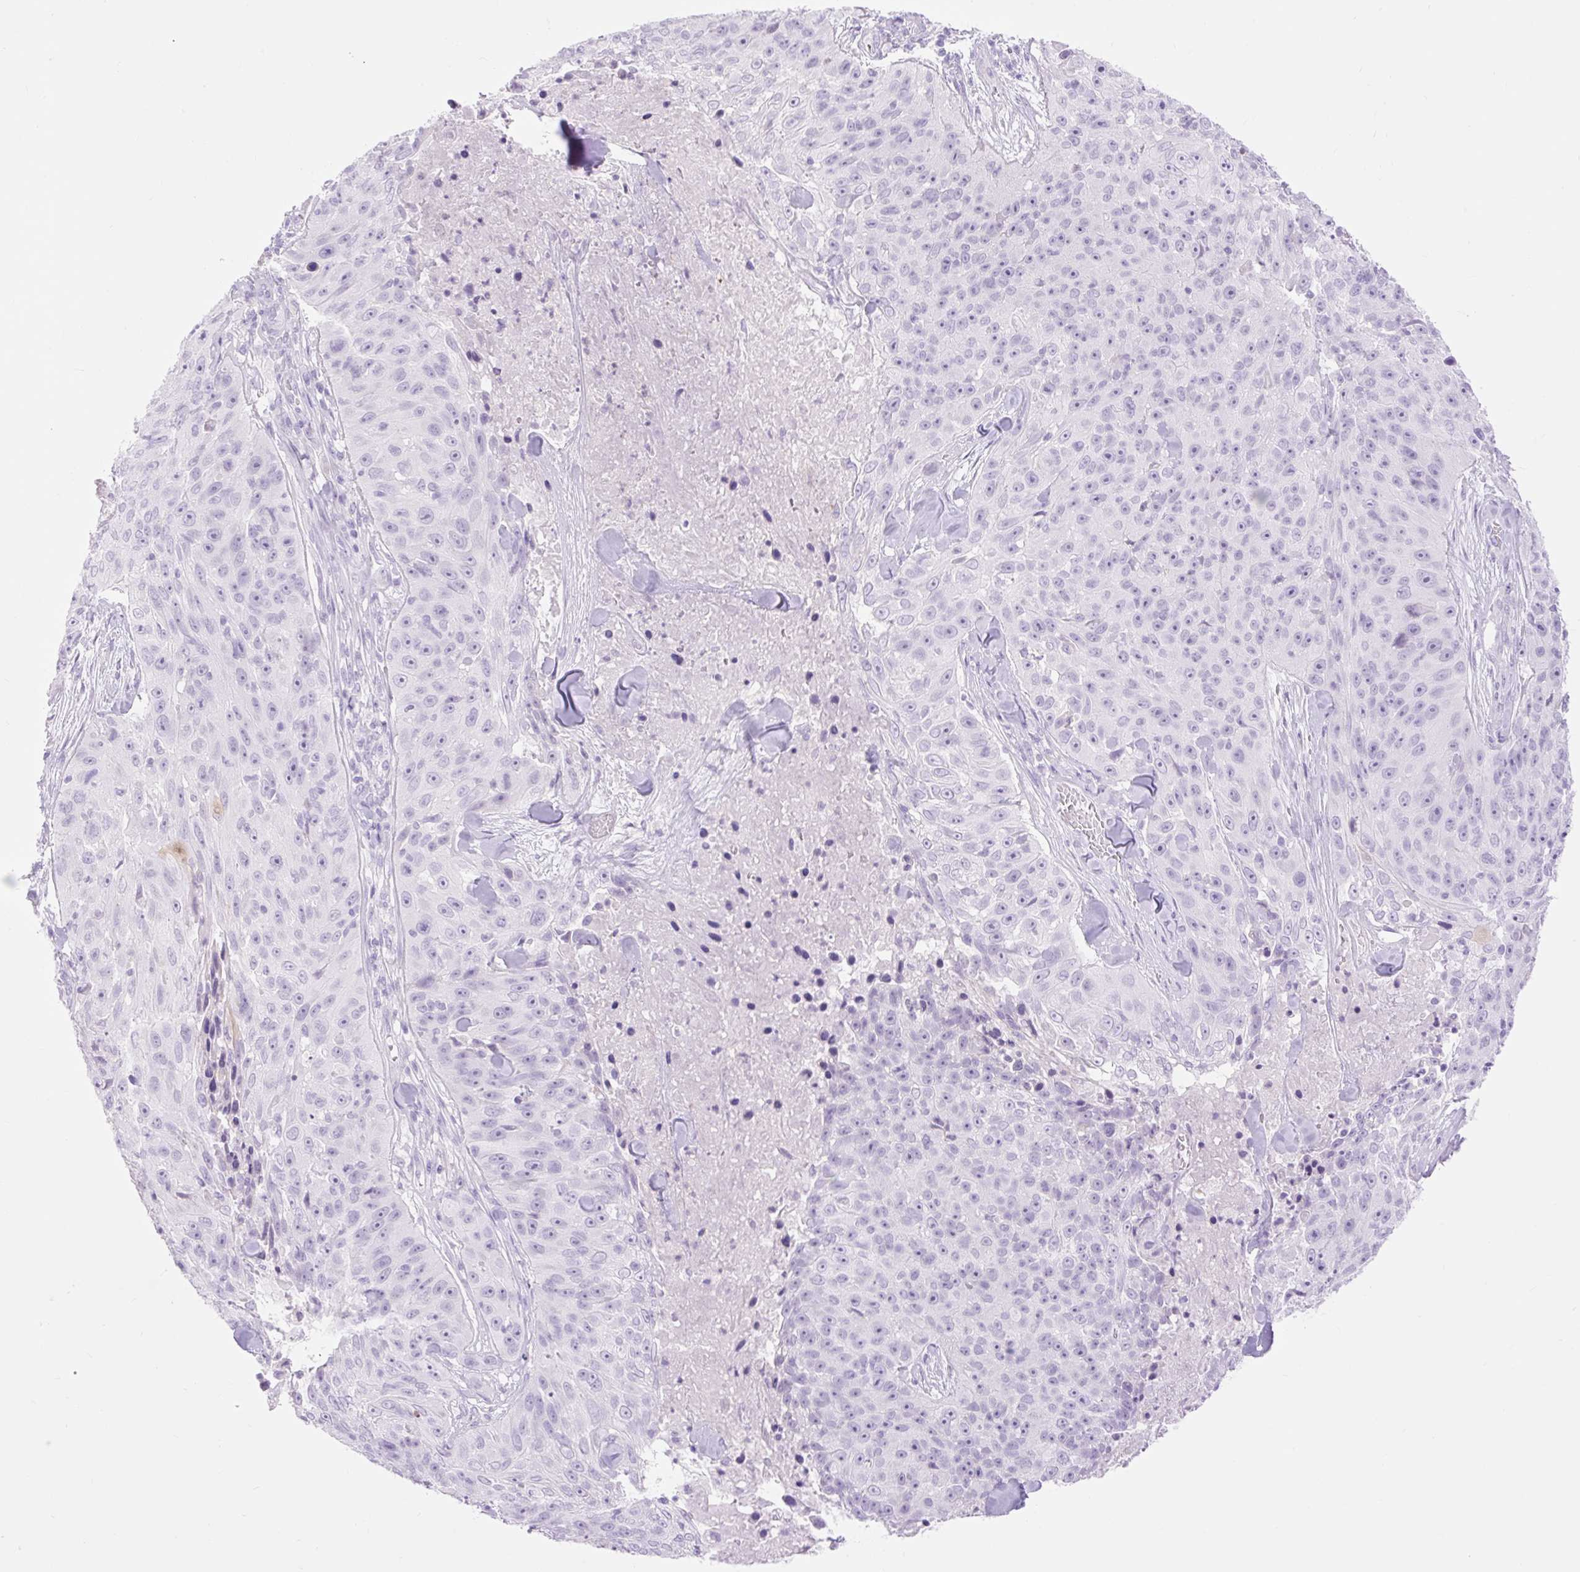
{"staining": {"intensity": "negative", "quantity": "none", "location": "none"}, "tissue": "skin cancer", "cell_type": "Tumor cells", "image_type": "cancer", "snomed": [{"axis": "morphology", "description": "Squamous cell carcinoma, NOS"}, {"axis": "topography", "description": "Skin"}], "caption": "Image shows no protein expression in tumor cells of skin cancer tissue.", "gene": "SLC25A40", "patient": {"sex": "female", "age": 87}}